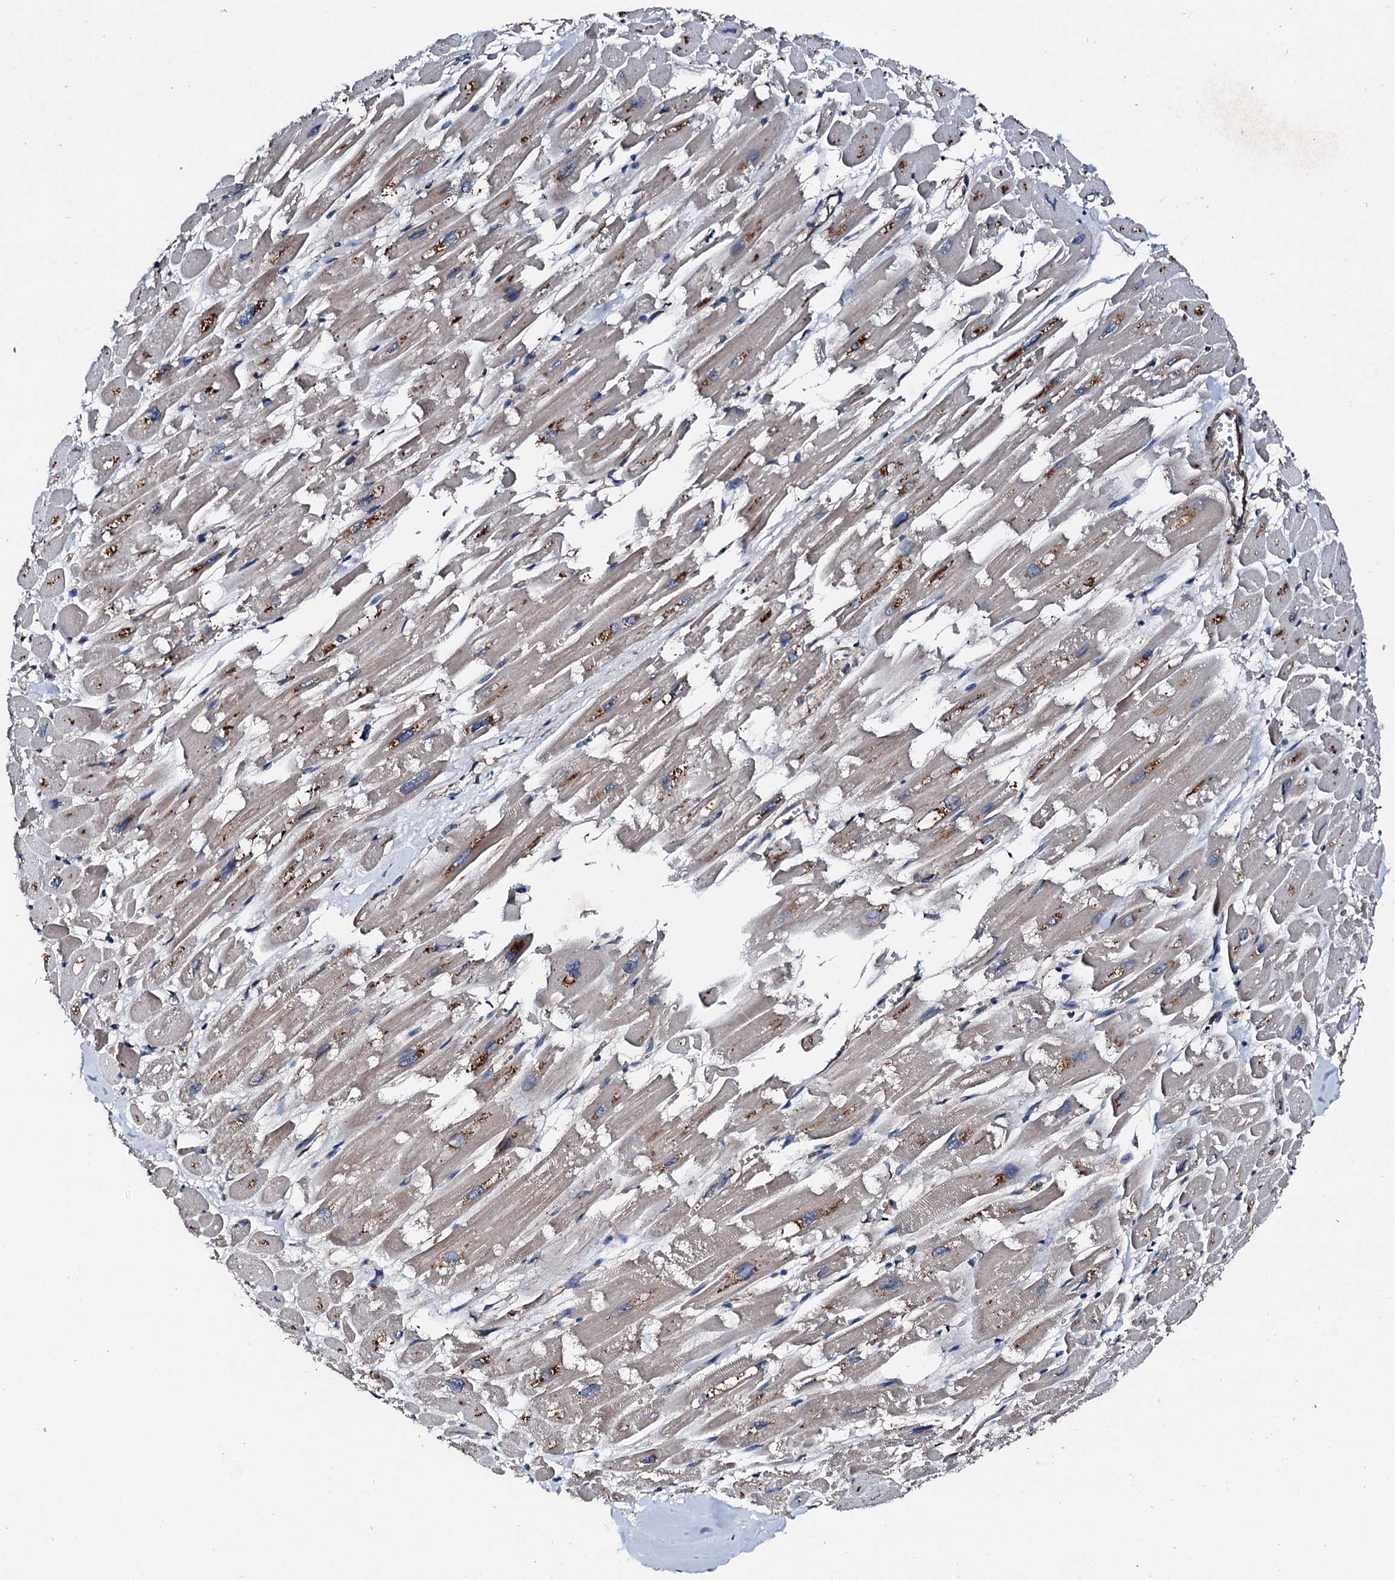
{"staining": {"intensity": "moderate", "quantity": "<25%", "location": "cytoplasmic/membranous"}, "tissue": "heart muscle", "cell_type": "Cardiomyocytes", "image_type": "normal", "snomed": [{"axis": "morphology", "description": "Normal tissue, NOS"}, {"axis": "topography", "description": "Heart"}], "caption": "Cardiomyocytes display low levels of moderate cytoplasmic/membranous expression in about <25% of cells in benign heart muscle. (Brightfield microscopy of DAB IHC at high magnification).", "gene": "FGD4", "patient": {"sex": "male", "age": 54}}